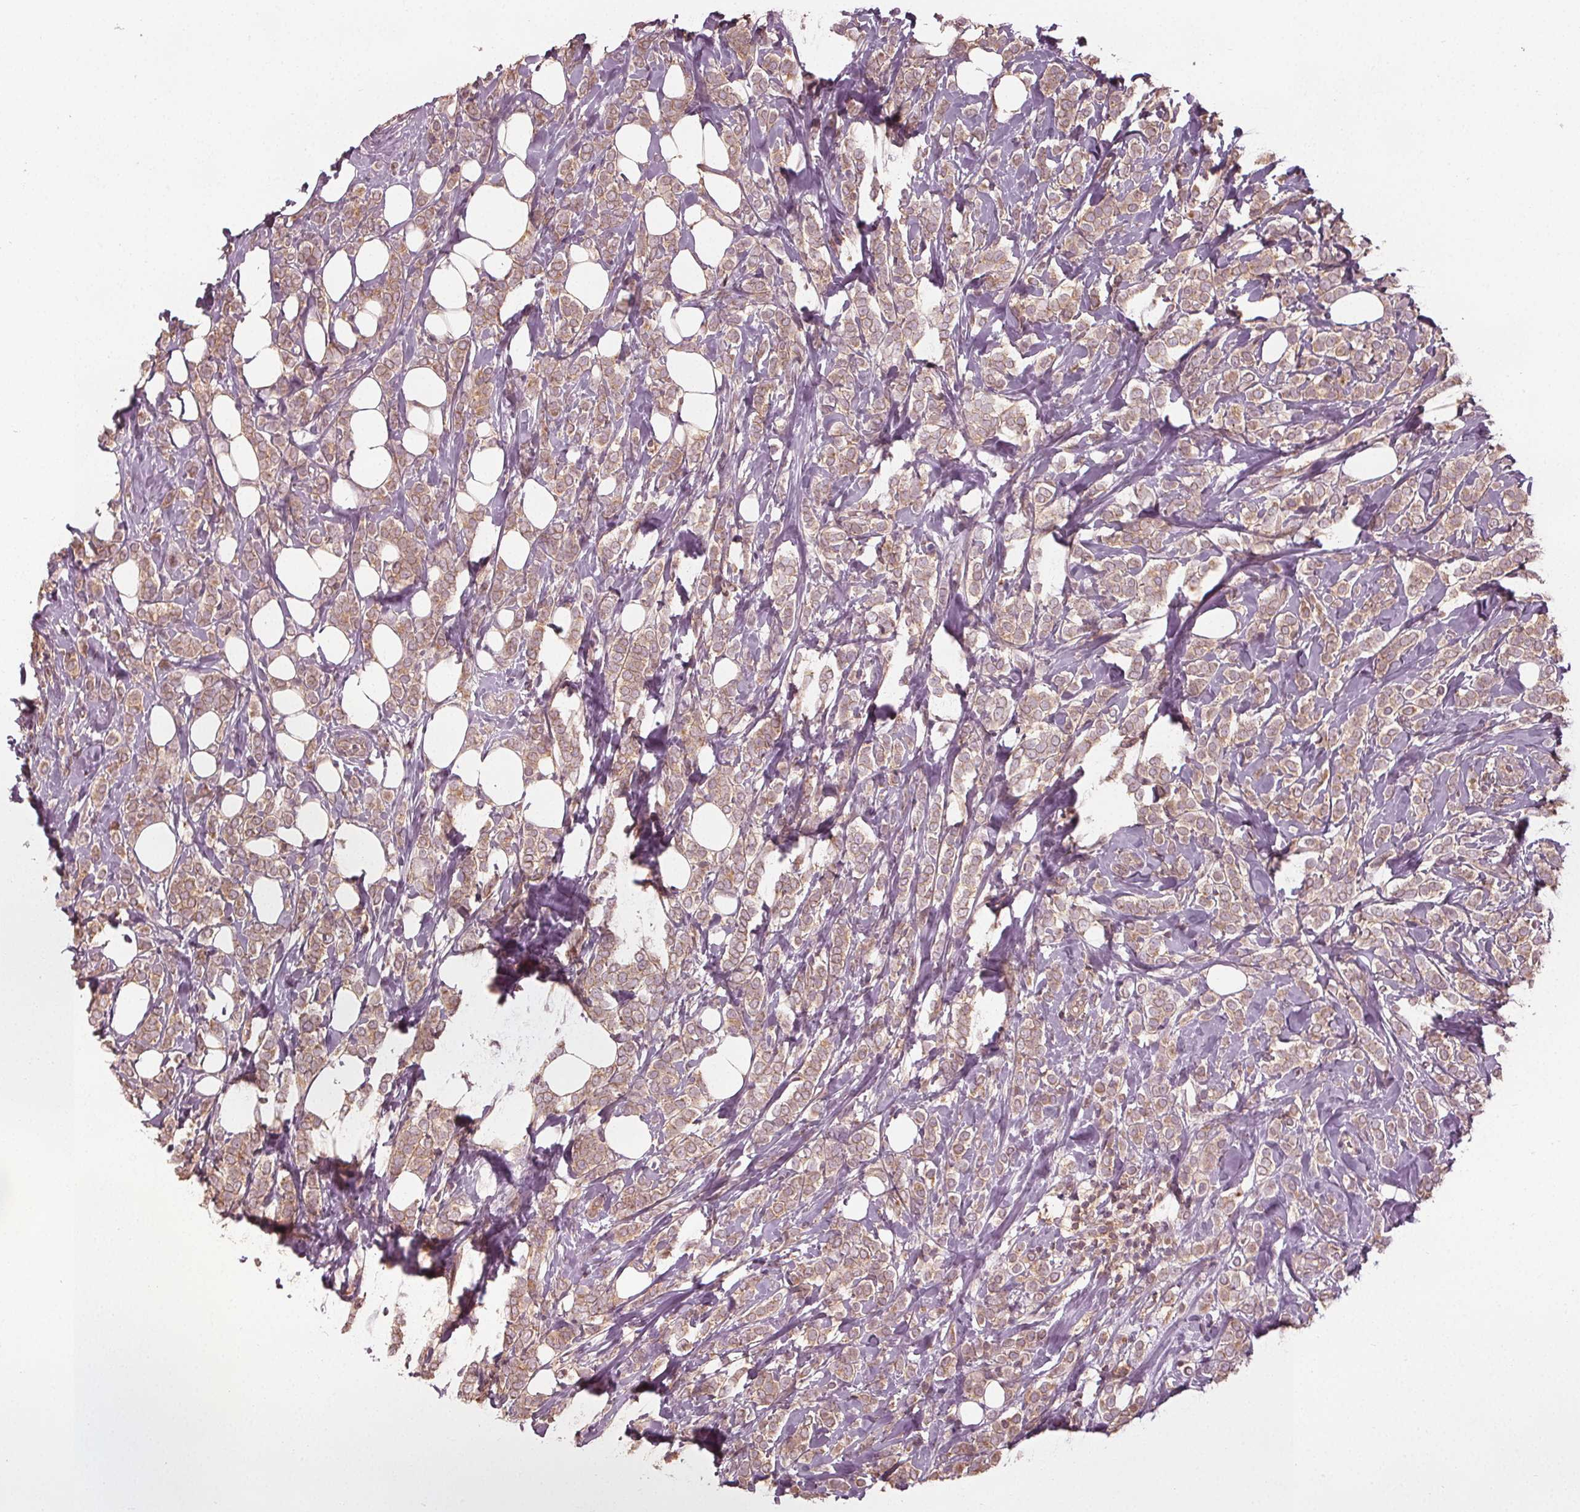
{"staining": {"intensity": "weak", "quantity": ">75%", "location": "cytoplasmic/membranous"}, "tissue": "breast cancer", "cell_type": "Tumor cells", "image_type": "cancer", "snomed": [{"axis": "morphology", "description": "Lobular carcinoma"}, {"axis": "topography", "description": "Breast"}], "caption": "The immunohistochemical stain shows weak cytoplasmic/membranous positivity in tumor cells of lobular carcinoma (breast) tissue. (DAB (3,3'-diaminobenzidine) IHC, brown staining for protein, blue staining for nuclei).", "gene": "GNB2", "patient": {"sex": "female", "age": 49}}